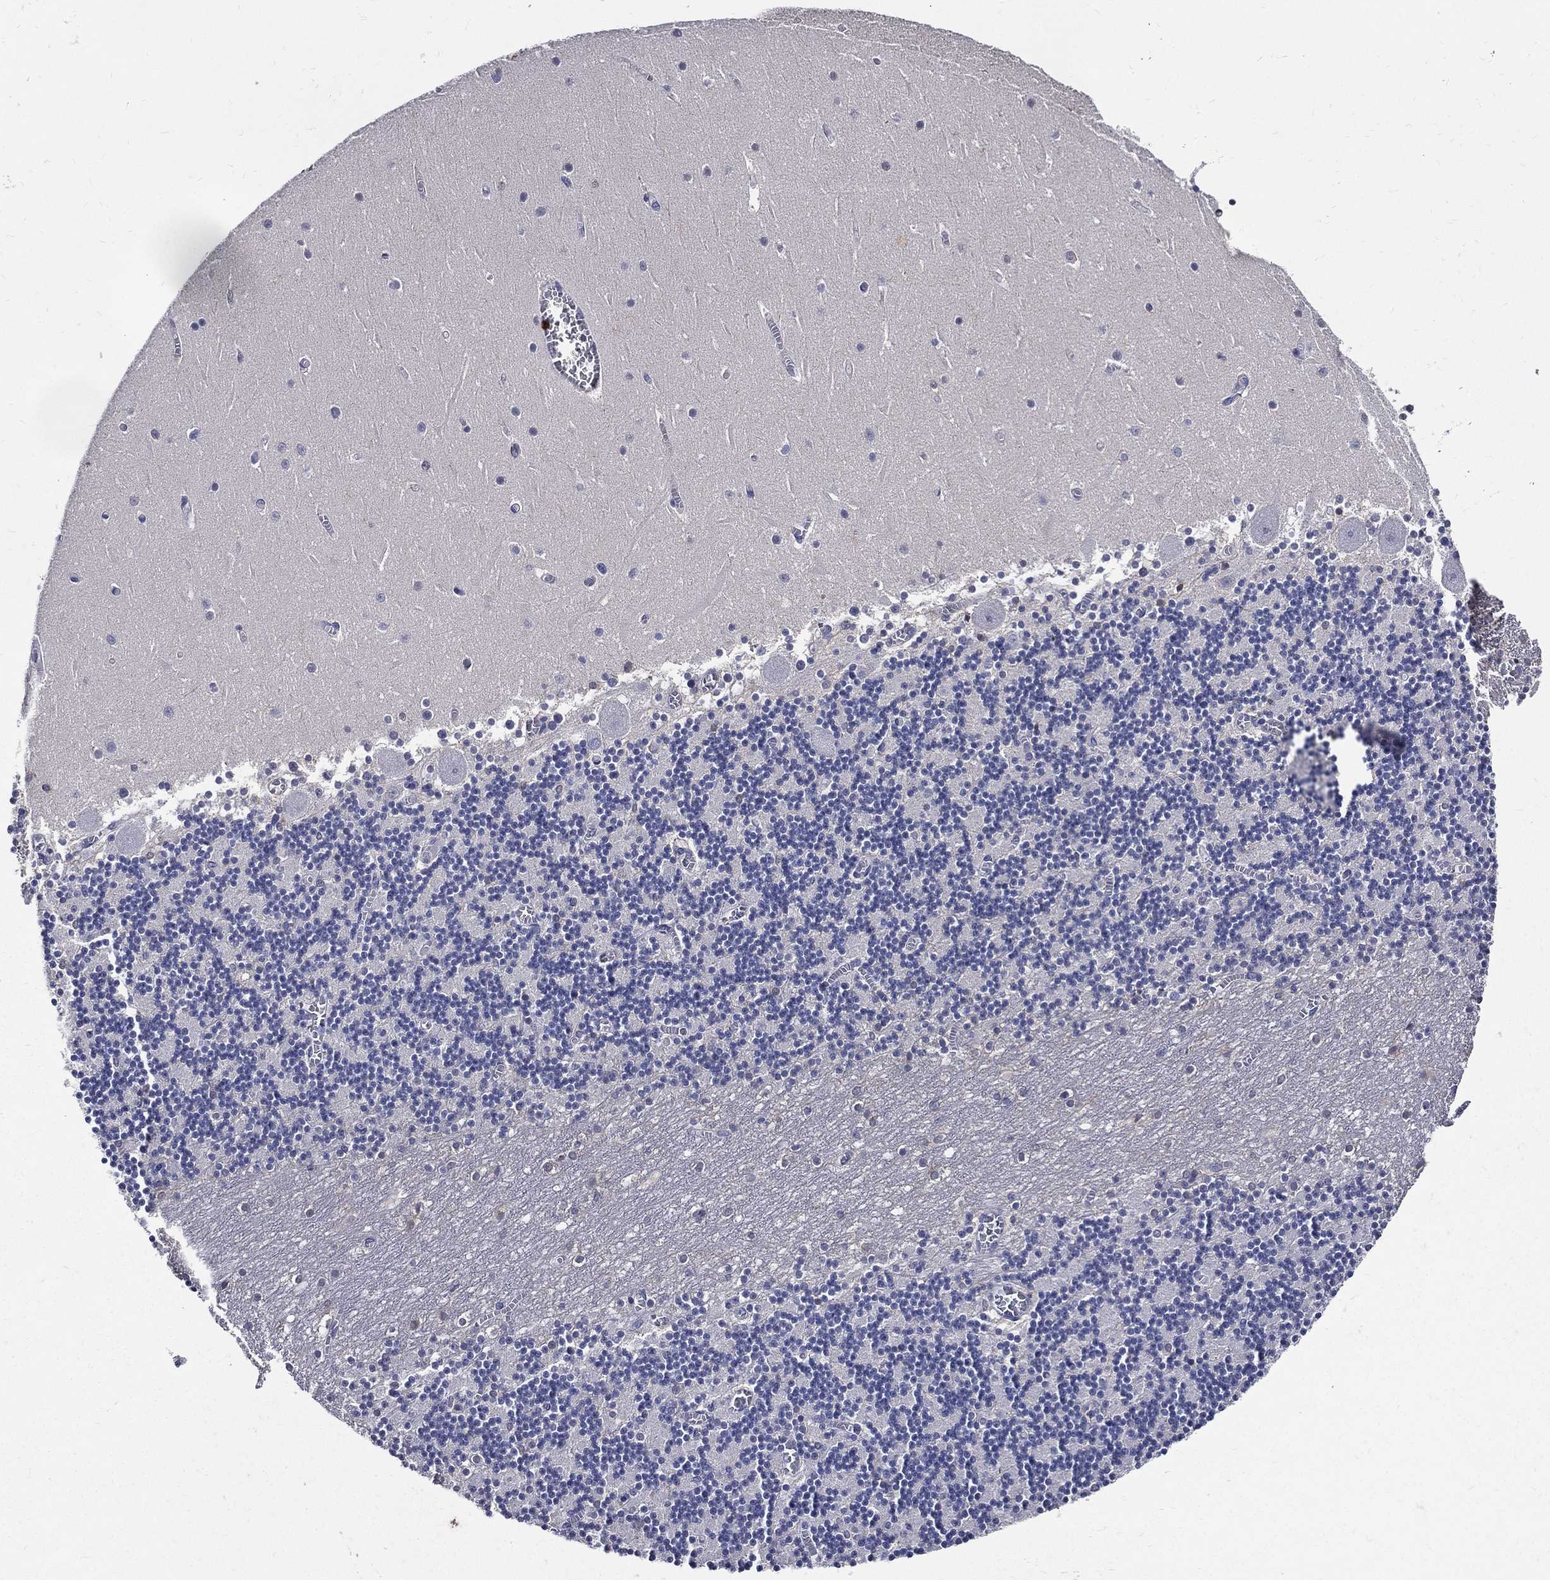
{"staining": {"intensity": "negative", "quantity": "none", "location": "none"}, "tissue": "cerebellum", "cell_type": "Cells in granular layer", "image_type": "normal", "snomed": [{"axis": "morphology", "description": "Normal tissue, NOS"}, {"axis": "topography", "description": "Cerebellum"}], "caption": "Human cerebellum stained for a protein using IHC displays no expression in cells in granular layer.", "gene": "GPR171", "patient": {"sex": "female", "age": 28}}